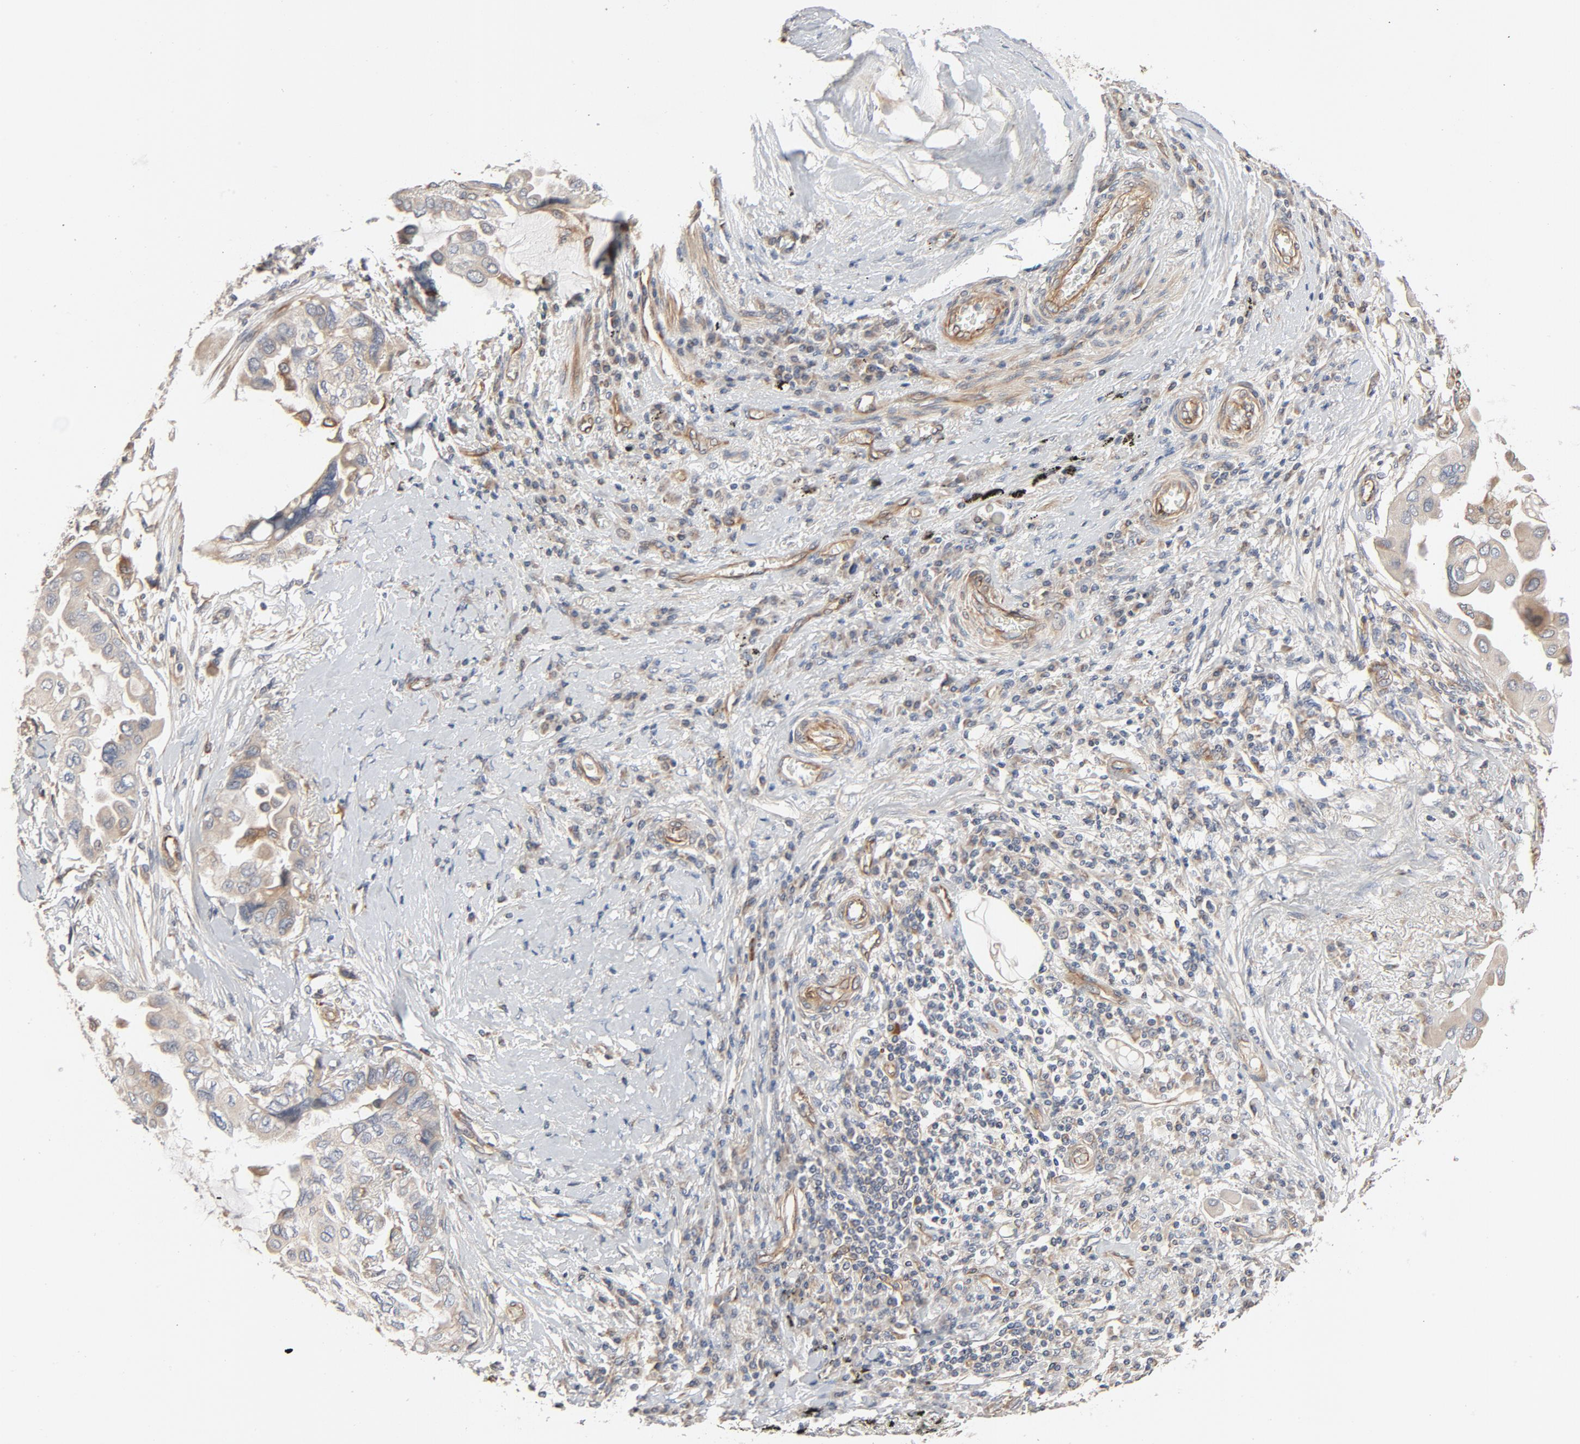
{"staining": {"intensity": "moderate", "quantity": ">75%", "location": "cytoplasmic/membranous"}, "tissue": "lung cancer", "cell_type": "Tumor cells", "image_type": "cancer", "snomed": [{"axis": "morphology", "description": "Adenocarcinoma, NOS"}, {"axis": "topography", "description": "Lung"}], "caption": "A histopathology image showing moderate cytoplasmic/membranous staining in approximately >75% of tumor cells in lung cancer, as visualized by brown immunohistochemical staining.", "gene": "TRIOBP", "patient": {"sex": "female", "age": 76}}